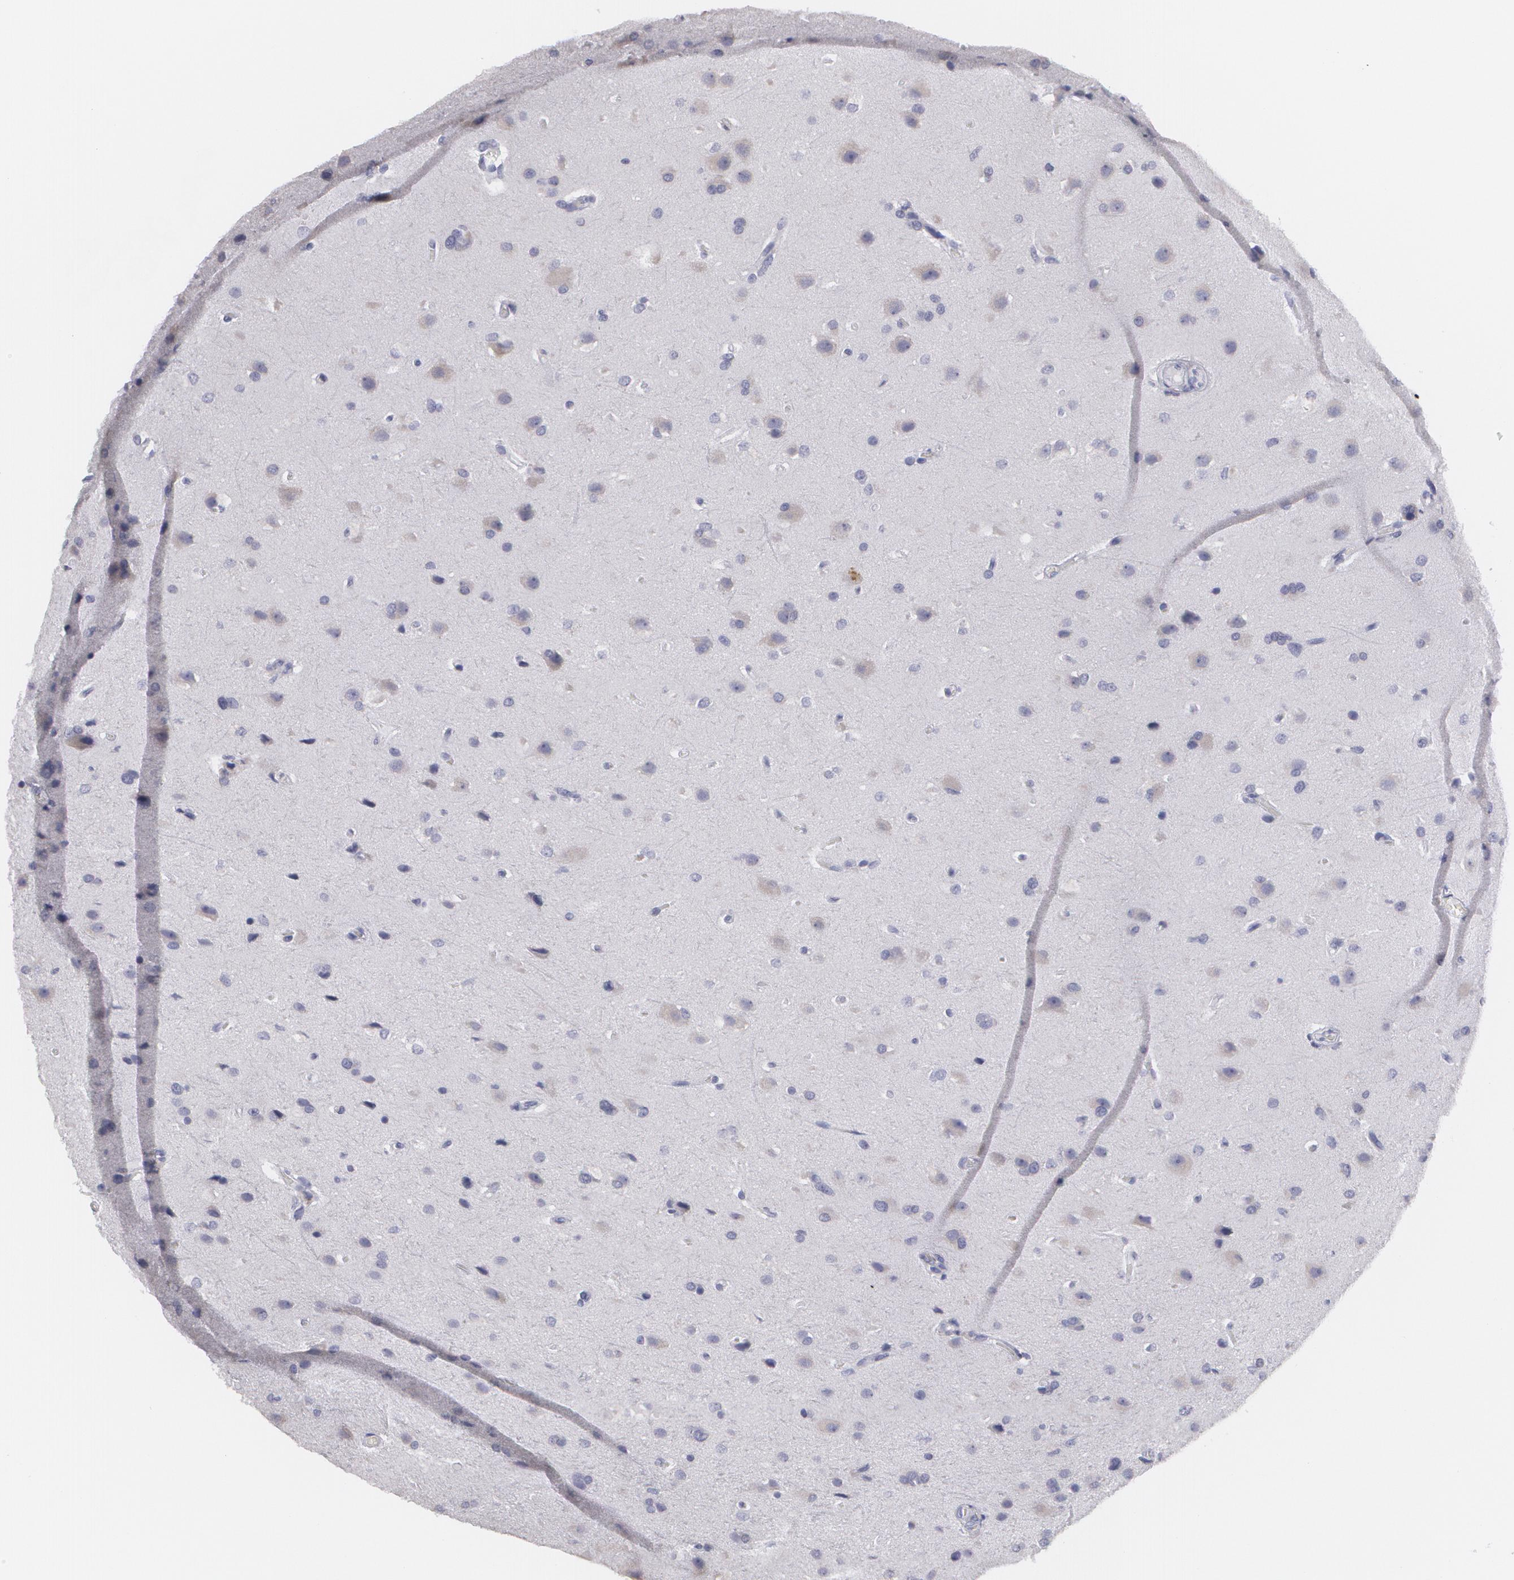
{"staining": {"intensity": "negative", "quantity": "none", "location": "none"}, "tissue": "glioma", "cell_type": "Tumor cells", "image_type": "cancer", "snomed": [{"axis": "morphology", "description": "Glioma, malignant, High grade"}, {"axis": "topography", "description": "Brain"}], "caption": "This is an IHC histopathology image of glioma. There is no expression in tumor cells.", "gene": "MBNL3", "patient": {"sex": "male", "age": 68}}